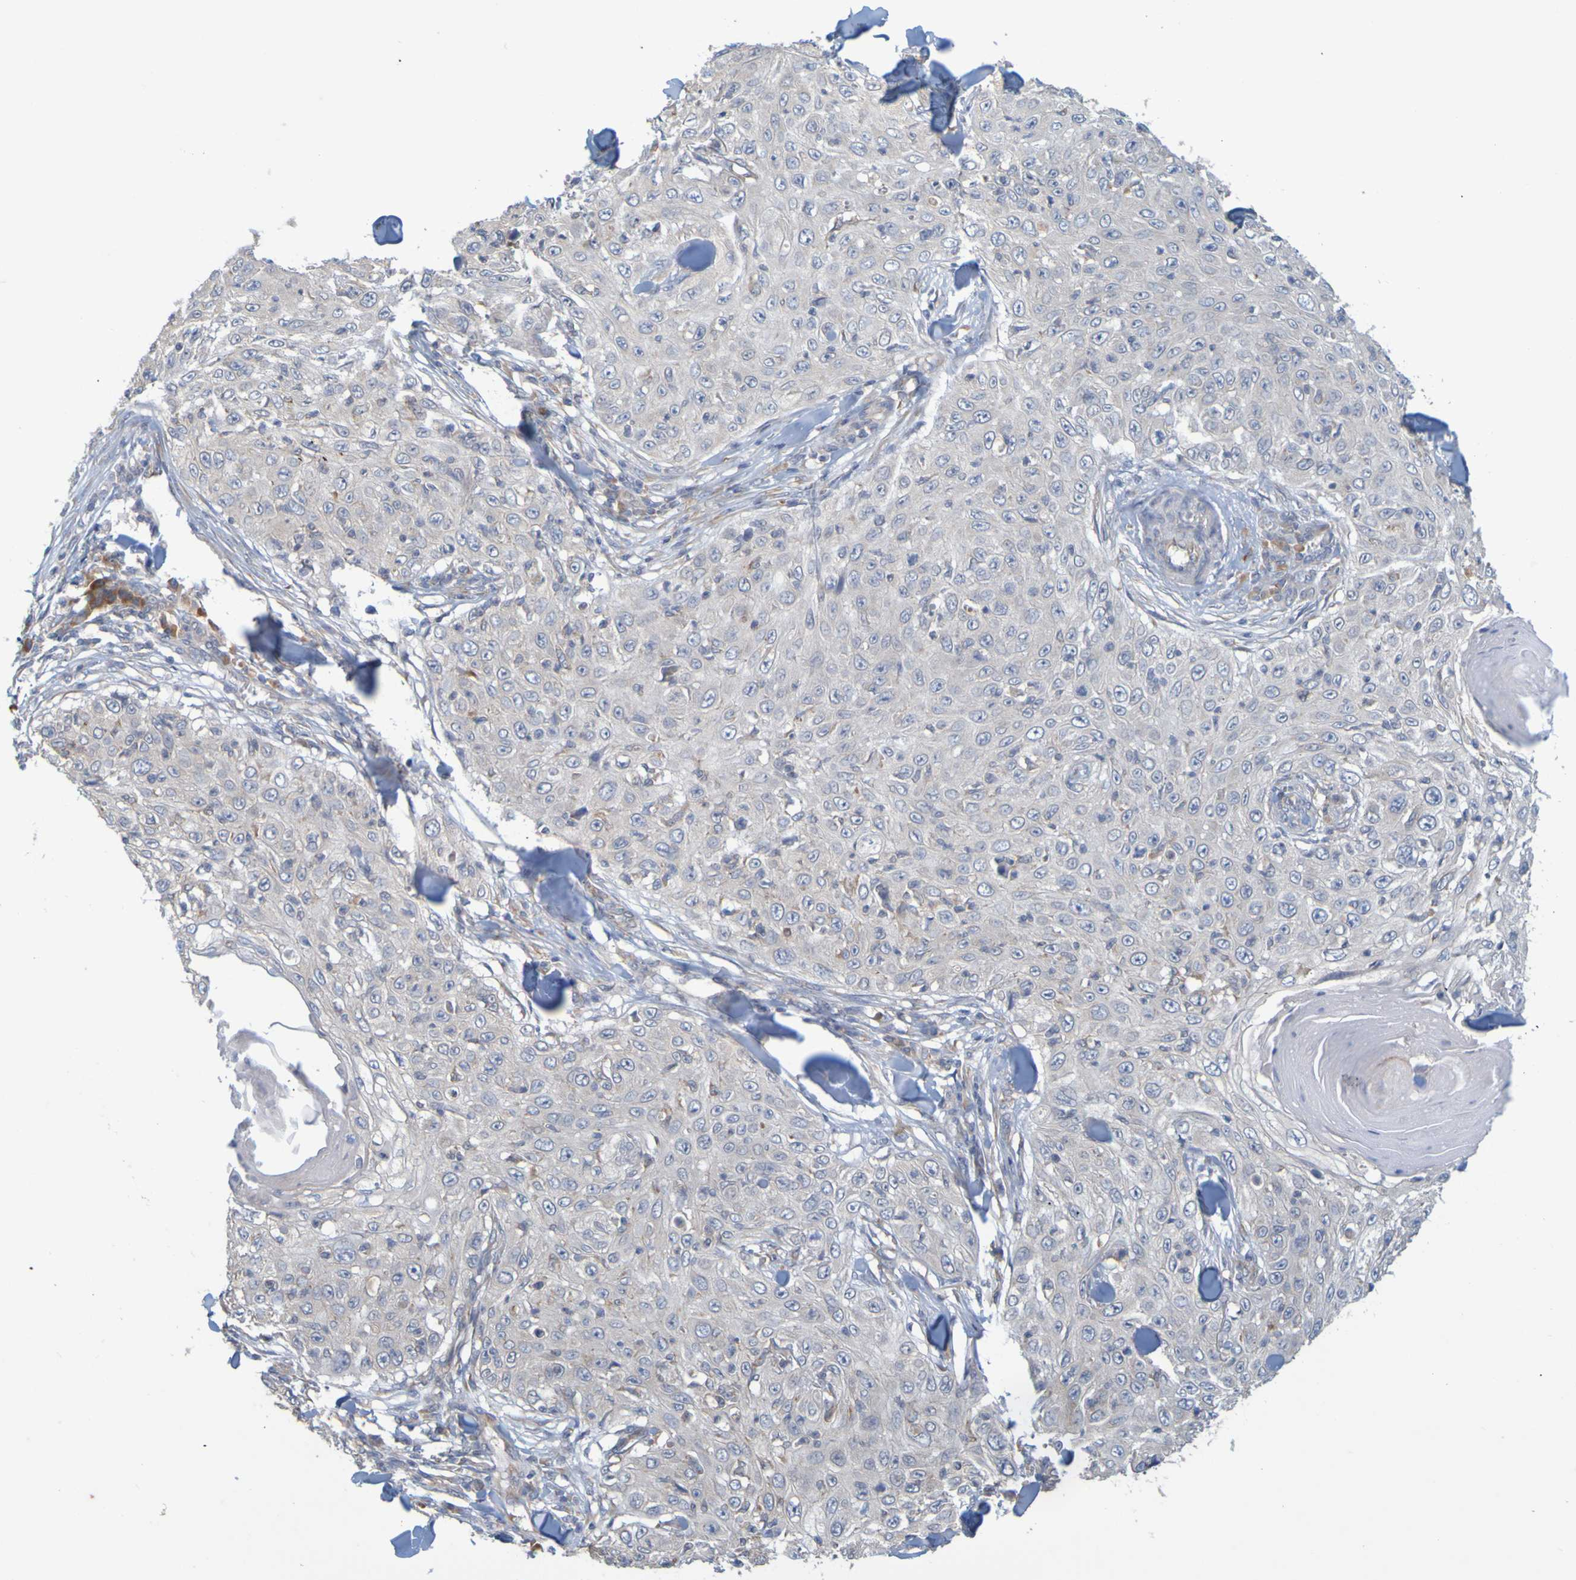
{"staining": {"intensity": "negative", "quantity": "none", "location": "none"}, "tissue": "skin cancer", "cell_type": "Tumor cells", "image_type": "cancer", "snomed": [{"axis": "morphology", "description": "Squamous cell carcinoma, NOS"}, {"axis": "topography", "description": "Skin"}], "caption": "DAB immunohistochemical staining of skin cancer (squamous cell carcinoma) exhibits no significant expression in tumor cells.", "gene": "MOGS", "patient": {"sex": "male", "age": 86}}